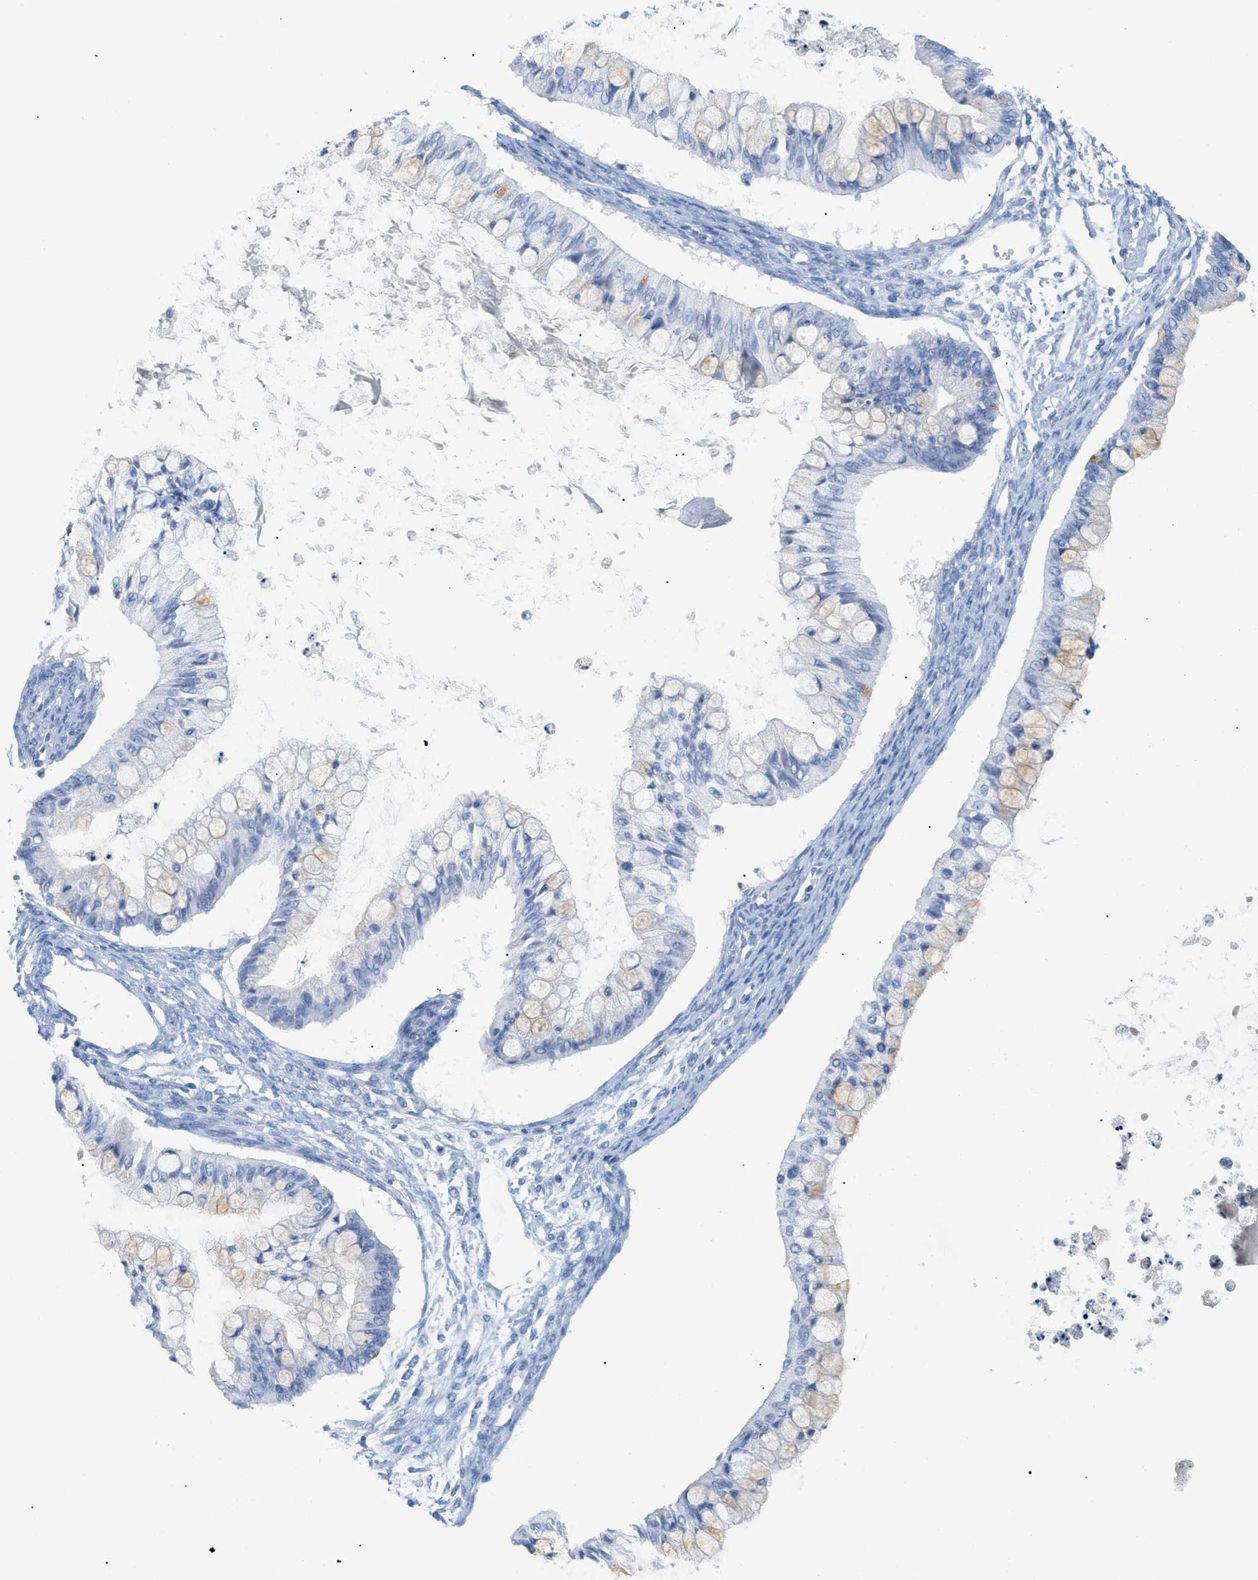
{"staining": {"intensity": "weak", "quantity": "<25%", "location": "cytoplasmic/membranous"}, "tissue": "ovarian cancer", "cell_type": "Tumor cells", "image_type": "cancer", "snomed": [{"axis": "morphology", "description": "Cystadenocarcinoma, mucinous, NOS"}, {"axis": "topography", "description": "Ovary"}], "caption": "IHC of ovarian cancer exhibits no expression in tumor cells.", "gene": "PAPPA", "patient": {"sex": "female", "age": 57}}